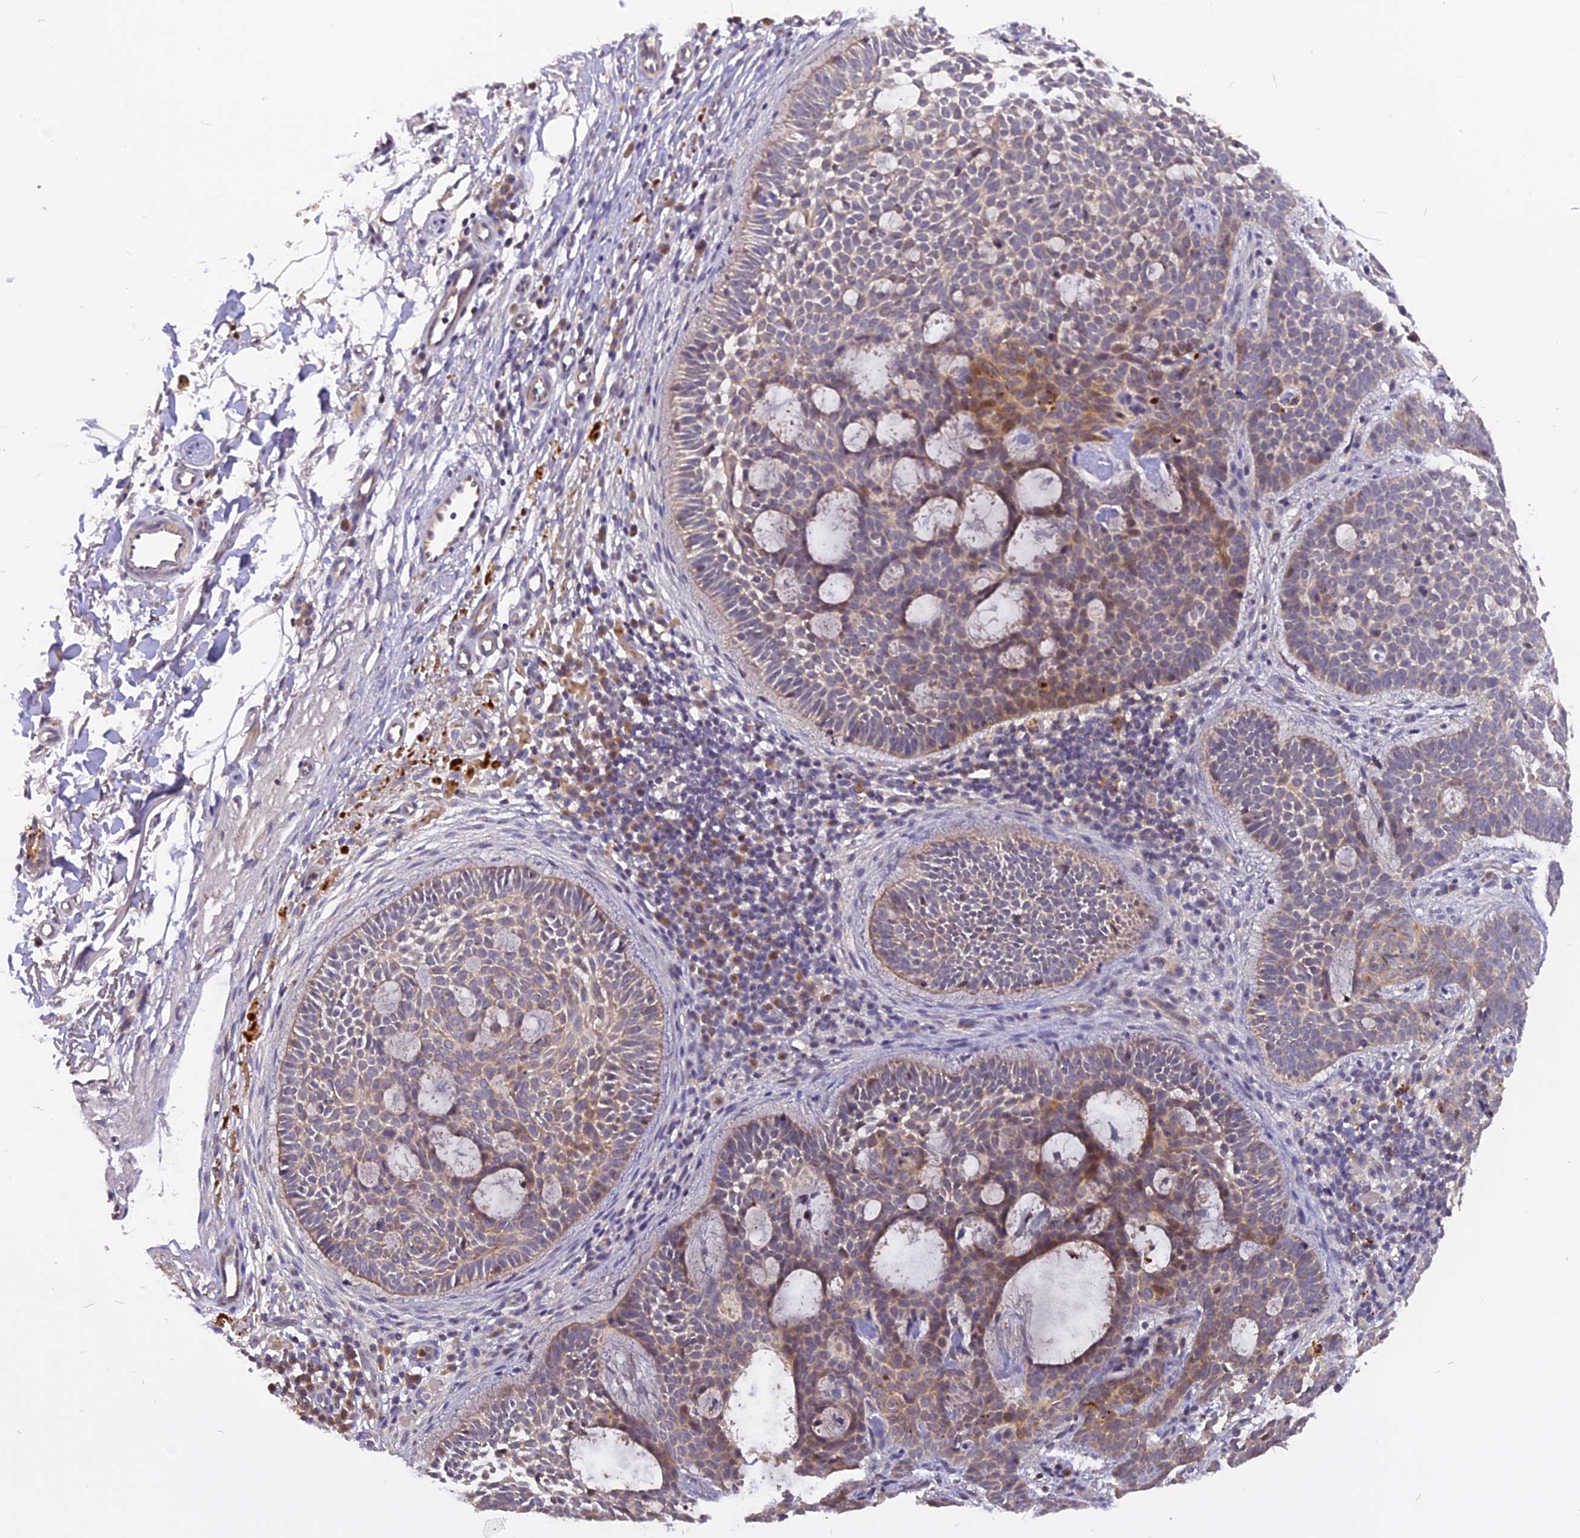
{"staining": {"intensity": "moderate", "quantity": "<25%", "location": "cytoplasmic/membranous"}, "tissue": "skin cancer", "cell_type": "Tumor cells", "image_type": "cancer", "snomed": [{"axis": "morphology", "description": "Basal cell carcinoma"}, {"axis": "topography", "description": "Skin"}], "caption": "This photomicrograph demonstrates skin basal cell carcinoma stained with IHC to label a protein in brown. The cytoplasmic/membranous of tumor cells show moderate positivity for the protein. Nuclei are counter-stained blue.", "gene": "FNIP2", "patient": {"sex": "male", "age": 85}}